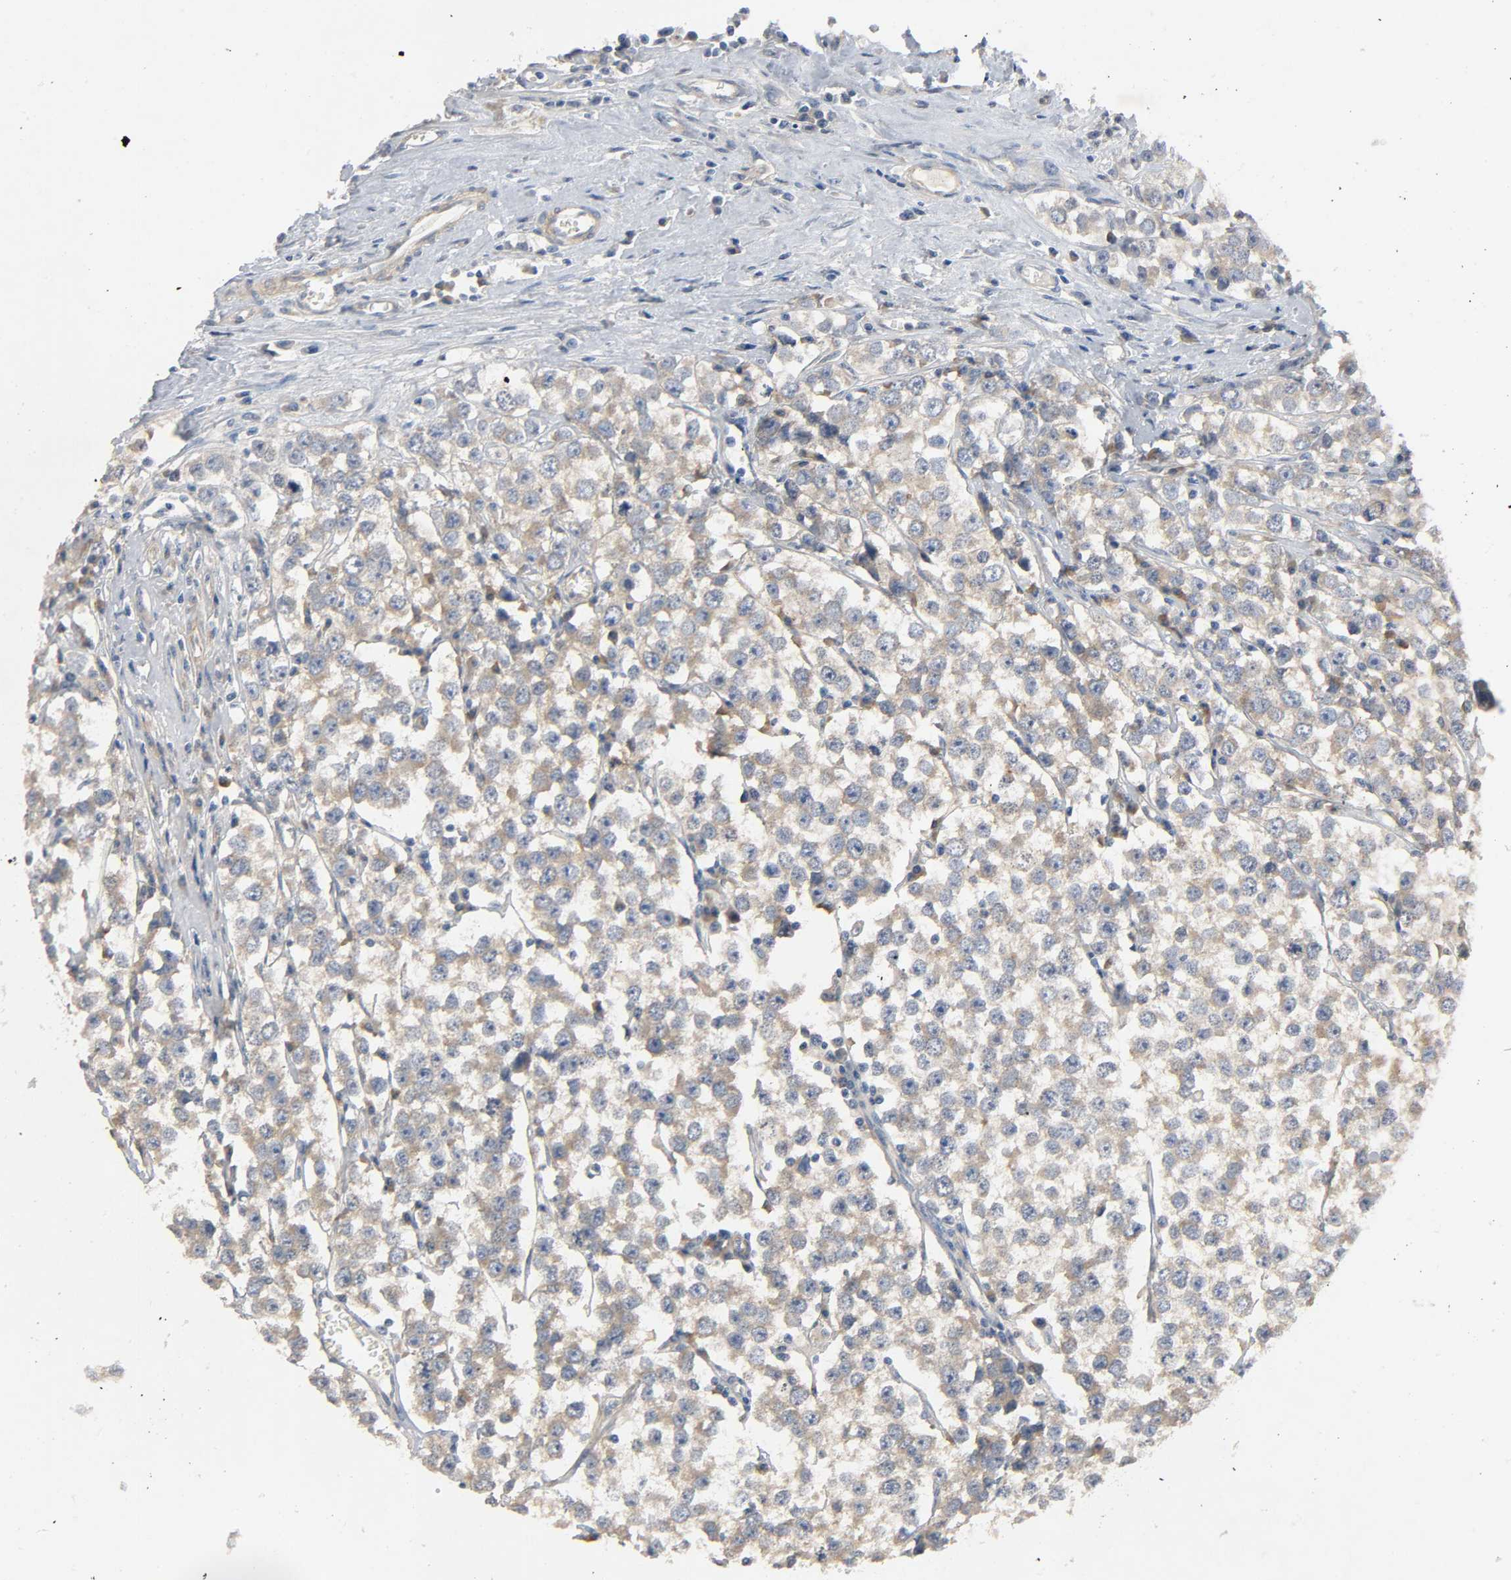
{"staining": {"intensity": "moderate", "quantity": ">75%", "location": "cytoplasmic/membranous"}, "tissue": "testis cancer", "cell_type": "Tumor cells", "image_type": "cancer", "snomed": [{"axis": "morphology", "description": "Seminoma, NOS"}, {"axis": "morphology", "description": "Carcinoma, Embryonal, NOS"}, {"axis": "topography", "description": "Testis"}], "caption": "Immunohistochemistry (IHC) histopathology image of neoplastic tissue: seminoma (testis) stained using immunohistochemistry shows medium levels of moderate protein expression localized specifically in the cytoplasmic/membranous of tumor cells, appearing as a cytoplasmic/membranous brown color.", "gene": "ARPC1A", "patient": {"sex": "male", "age": 52}}